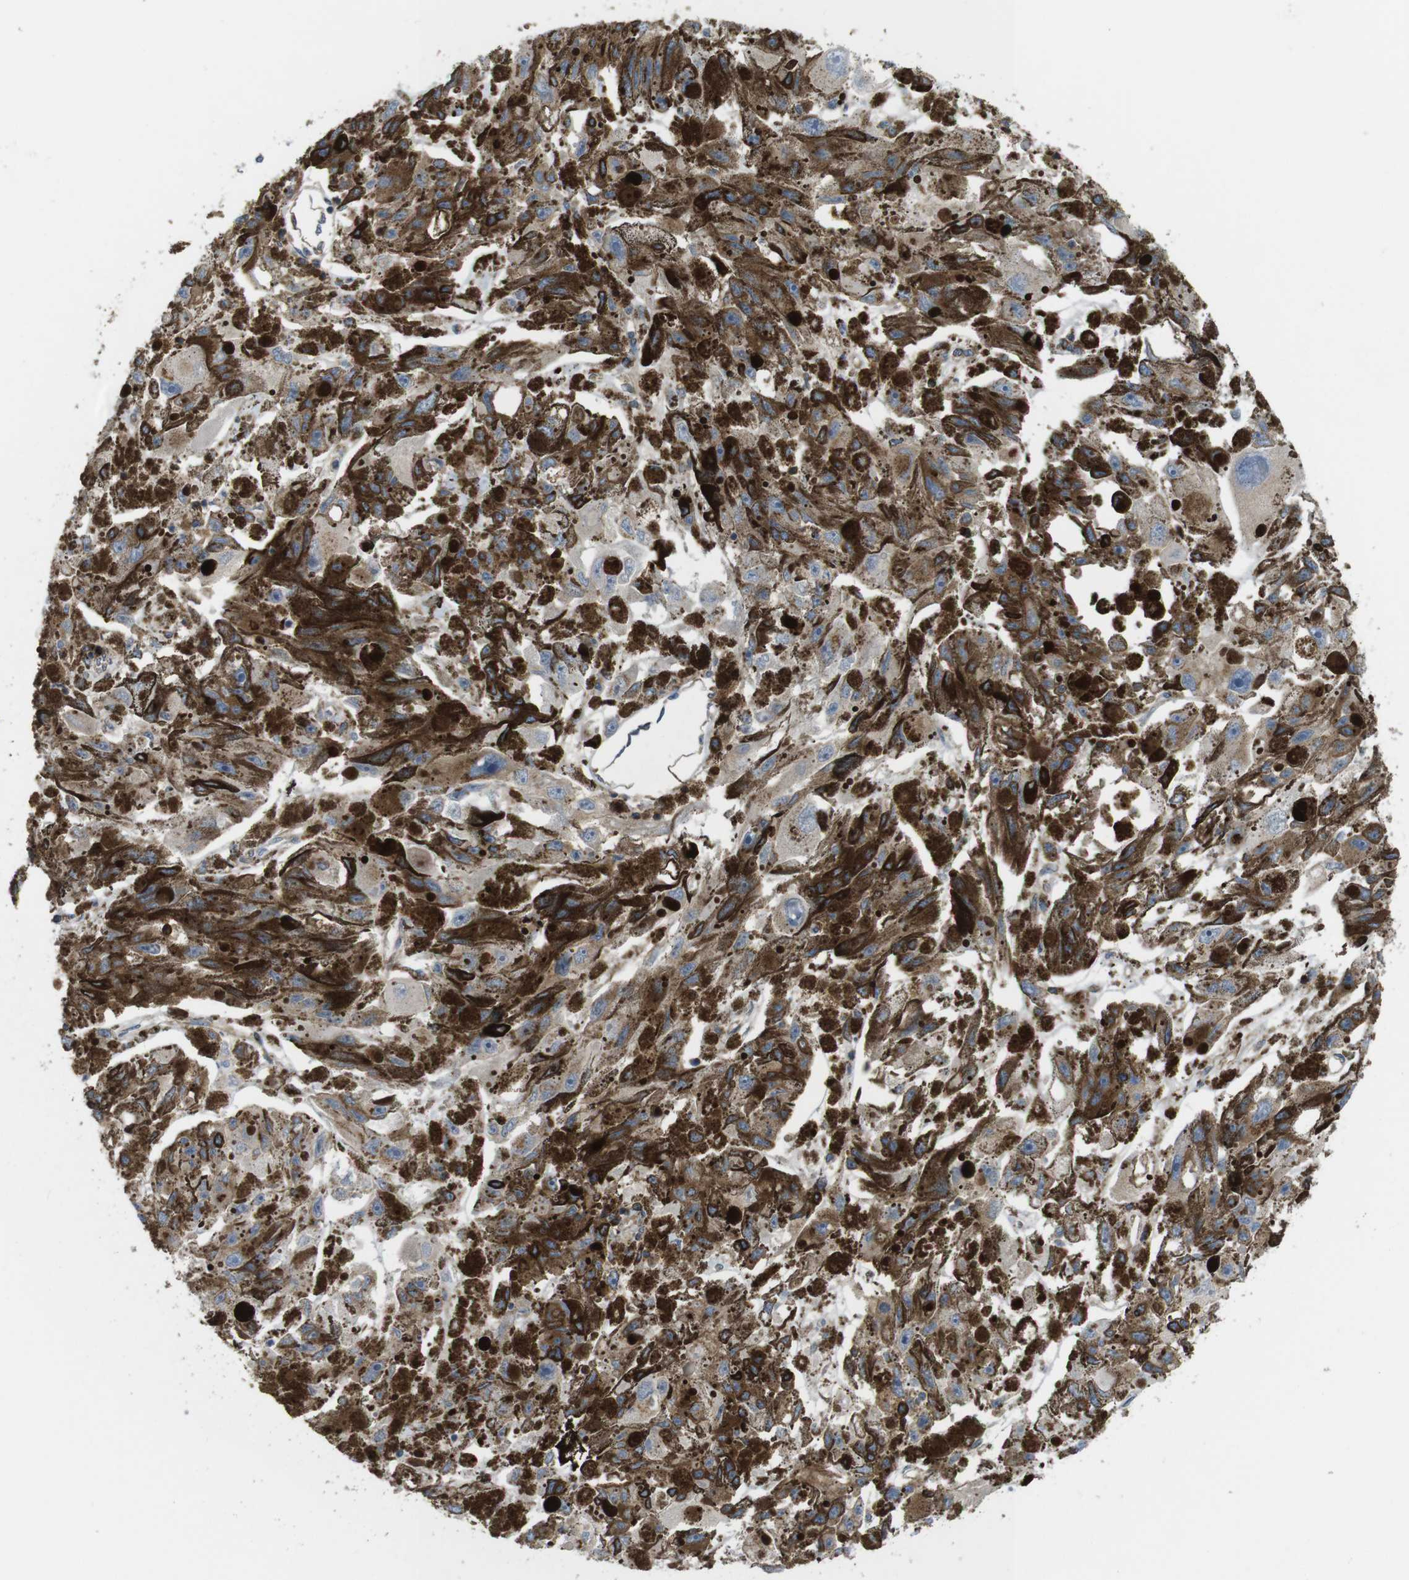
{"staining": {"intensity": "moderate", "quantity": ">75%", "location": "cytoplasmic/membranous"}, "tissue": "melanoma", "cell_type": "Tumor cells", "image_type": "cancer", "snomed": [{"axis": "morphology", "description": "Malignant melanoma, NOS"}, {"axis": "topography", "description": "Skin"}], "caption": "Moderate cytoplasmic/membranous expression is seen in approximately >75% of tumor cells in malignant melanoma.", "gene": "CCR6", "patient": {"sex": "female", "age": 104}}